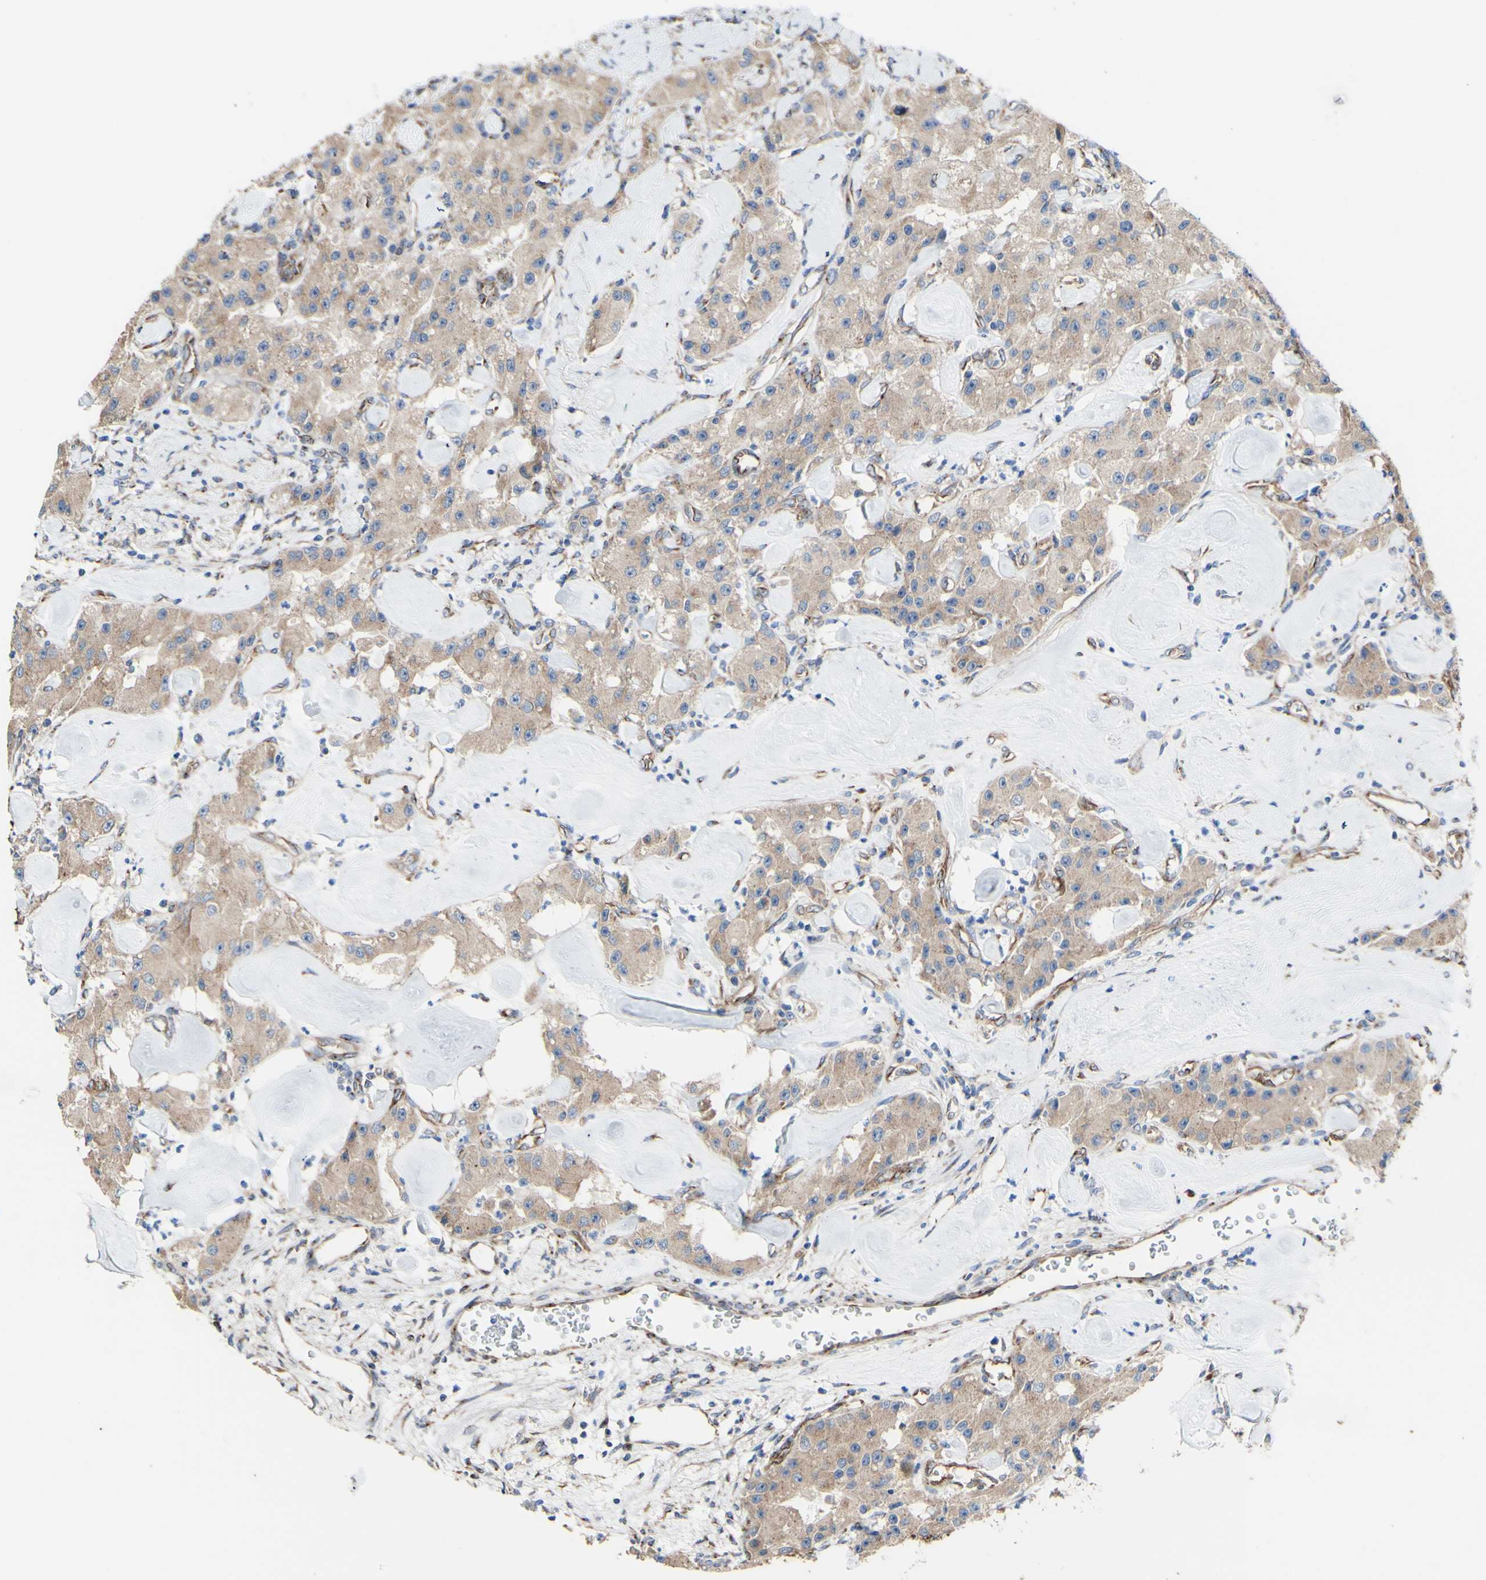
{"staining": {"intensity": "moderate", "quantity": ">75%", "location": "cytoplasmic/membranous"}, "tissue": "carcinoid", "cell_type": "Tumor cells", "image_type": "cancer", "snomed": [{"axis": "morphology", "description": "Carcinoid, malignant, NOS"}, {"axis": "topography", "description": "Pancreas"}], "caption": "Malignant carcinoid was stained to show a protein in brown. There is medium levels of moderate cytoplasmic/membranous staining in about >75% of tumor cells.", "gene": "LRIG3", "patient": {"sex": "male", "age": 41}}